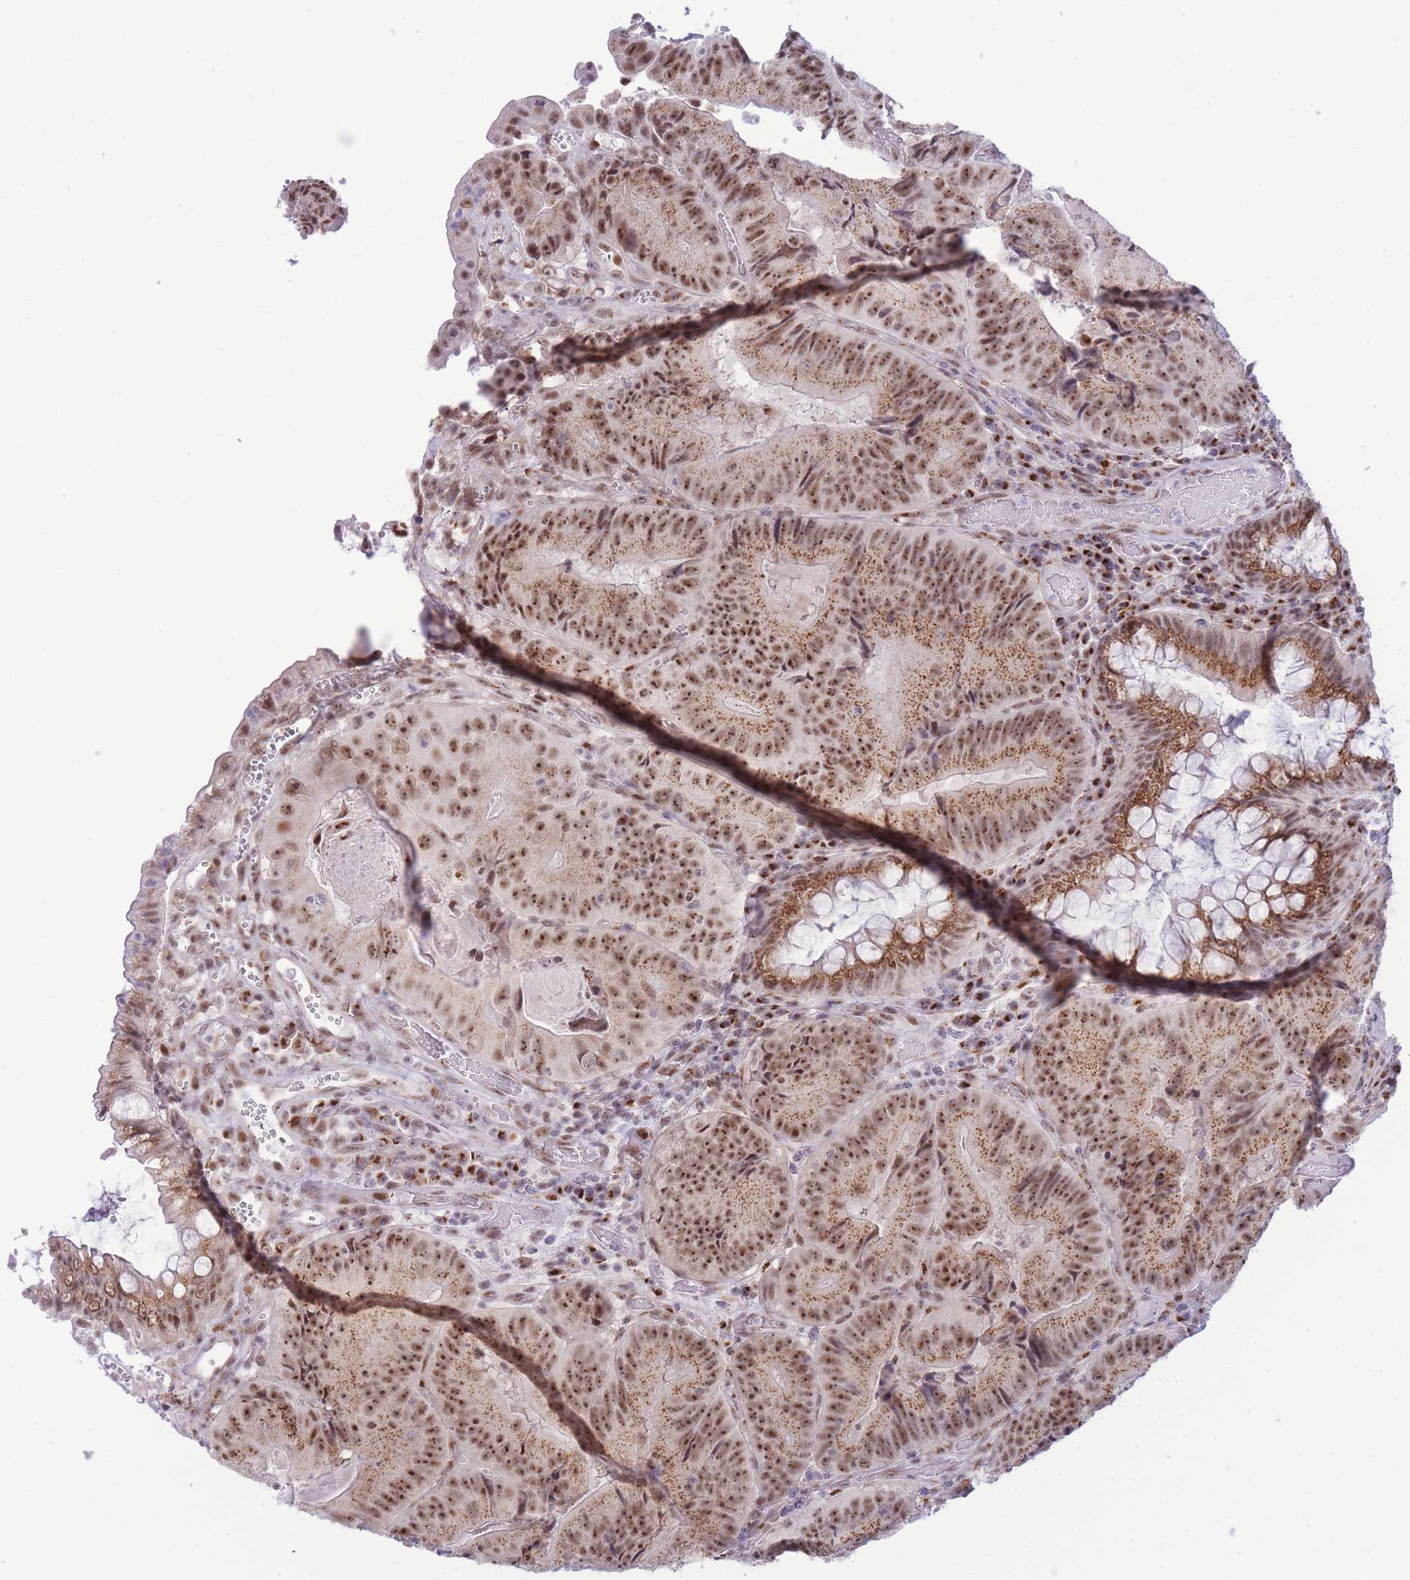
{"staining": {"intensity": "moderate", "quantity": ">75%", "location": "cytoplasmic/membranous,nuclear"}, "tissue": "colorectal cancer", "cell_type": "Tumor cells", "image_type": "cancer", "snomed": [{"axis": "morphology", "description": "Adenocarcinoma, NOS"}, {"axis": "topography", "description": "Colon"}], "caption": "IHC image of neoplastic tissue: colorectal cancer stained using immunohistochemistry displays medium levels of moderate protein expression localized specifically in the cytoplasmic/membranous and nuclear of tumor cells, appearing as a cytoplasmic/membranous and nuclear brown color.", "gene": "INO80C", "patient": {"sex": "female", "age": 86}}